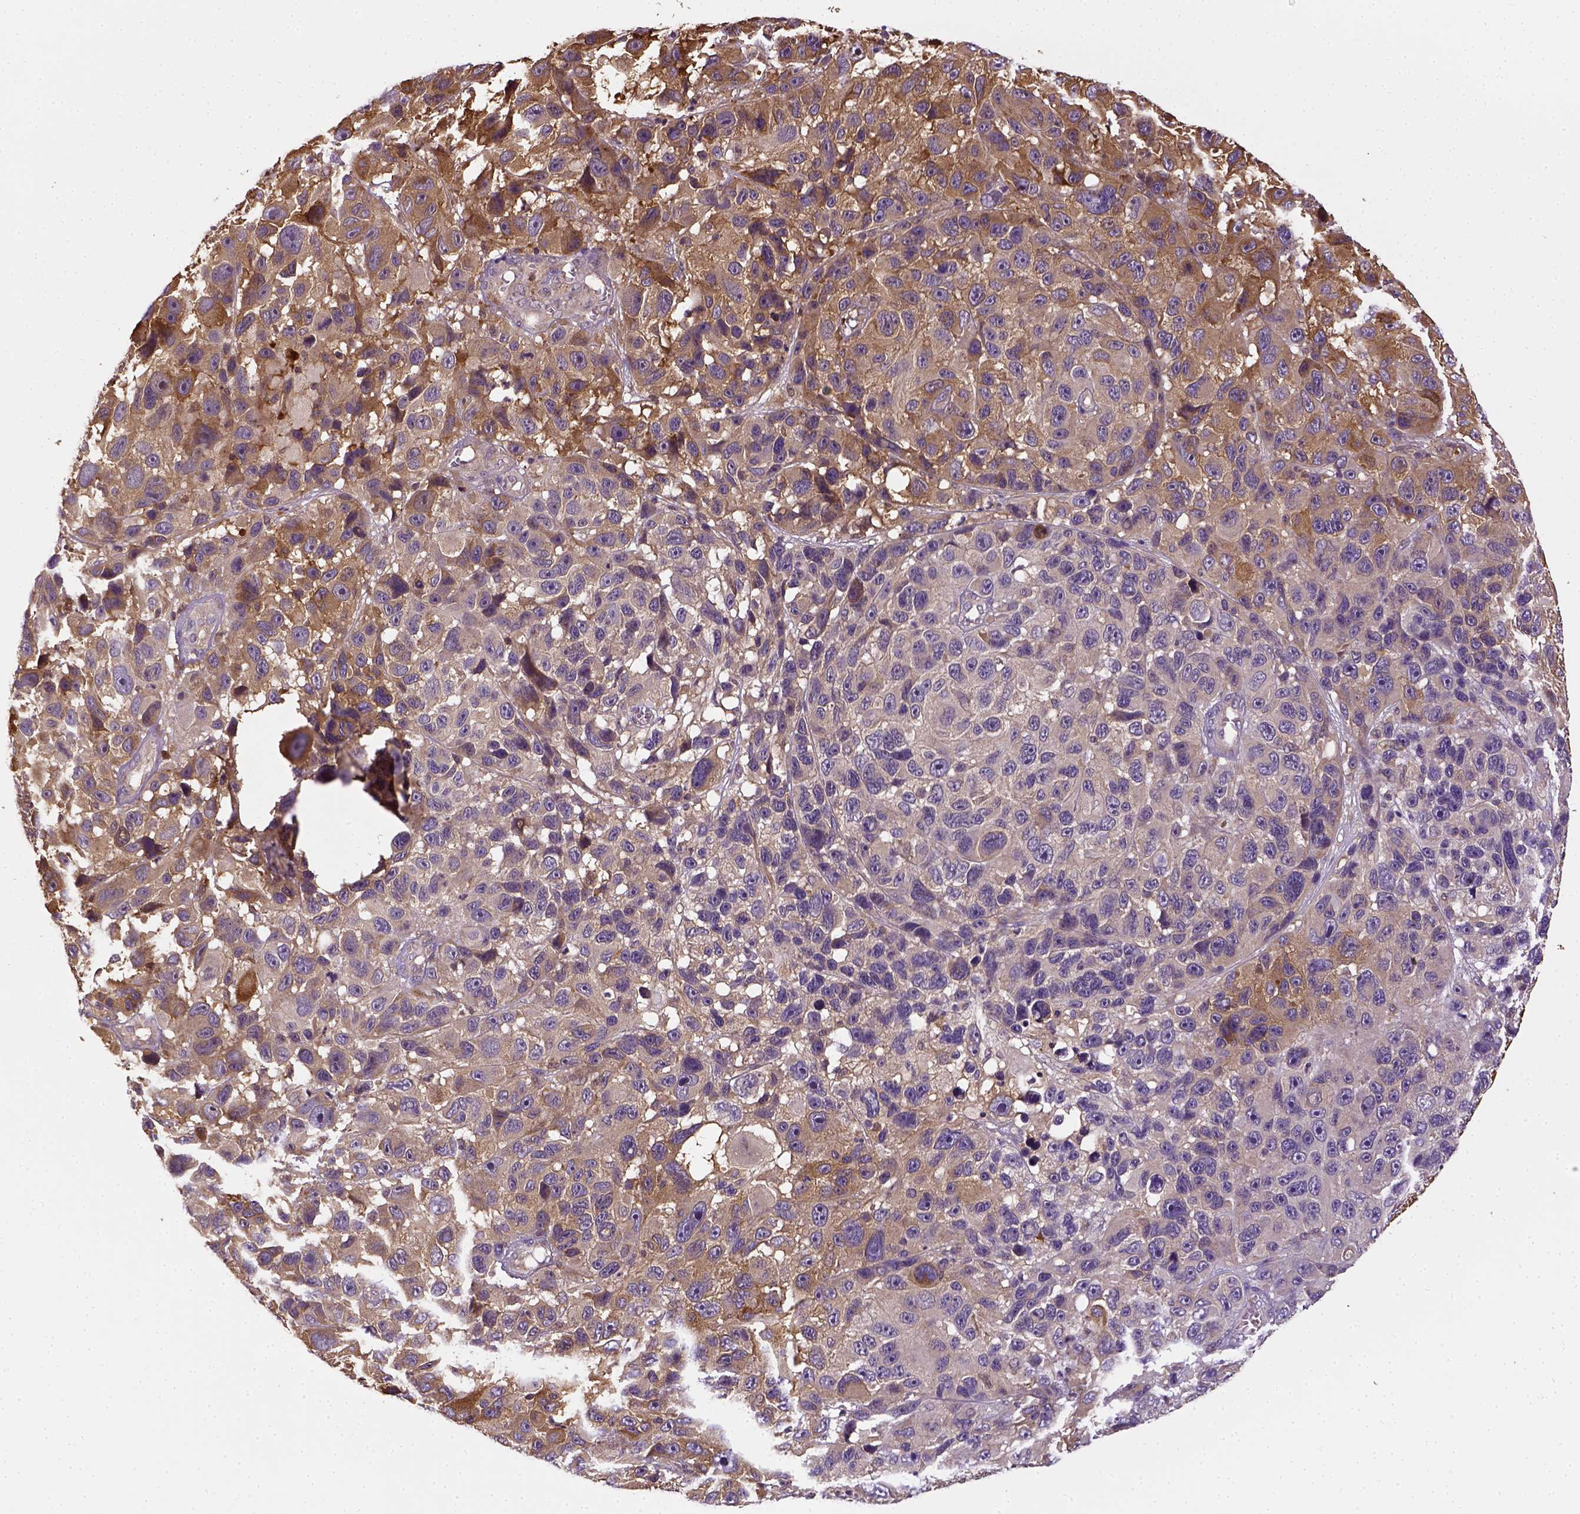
{"staining": {"intensity": "moderate", "quantity": ">75%", "location": "cytoplasmic/membranous"}, "tissue": "melanoma", "cell_type": "Tumor cells", "image_type": "cancer", "snomed": [{"axis": "morphology", "description": "Malignant melanoma, NOS"}, {"axis": "topography", "description": "Skin"}], "caption": "Immunohistochemical staining of malignant melanoma exhibits moderate cytoplasmic/membranous protein positivity in approximately >75% of tumor cells.", "gene": "MATK", "patient": {"sex": "male", "age": 53}}